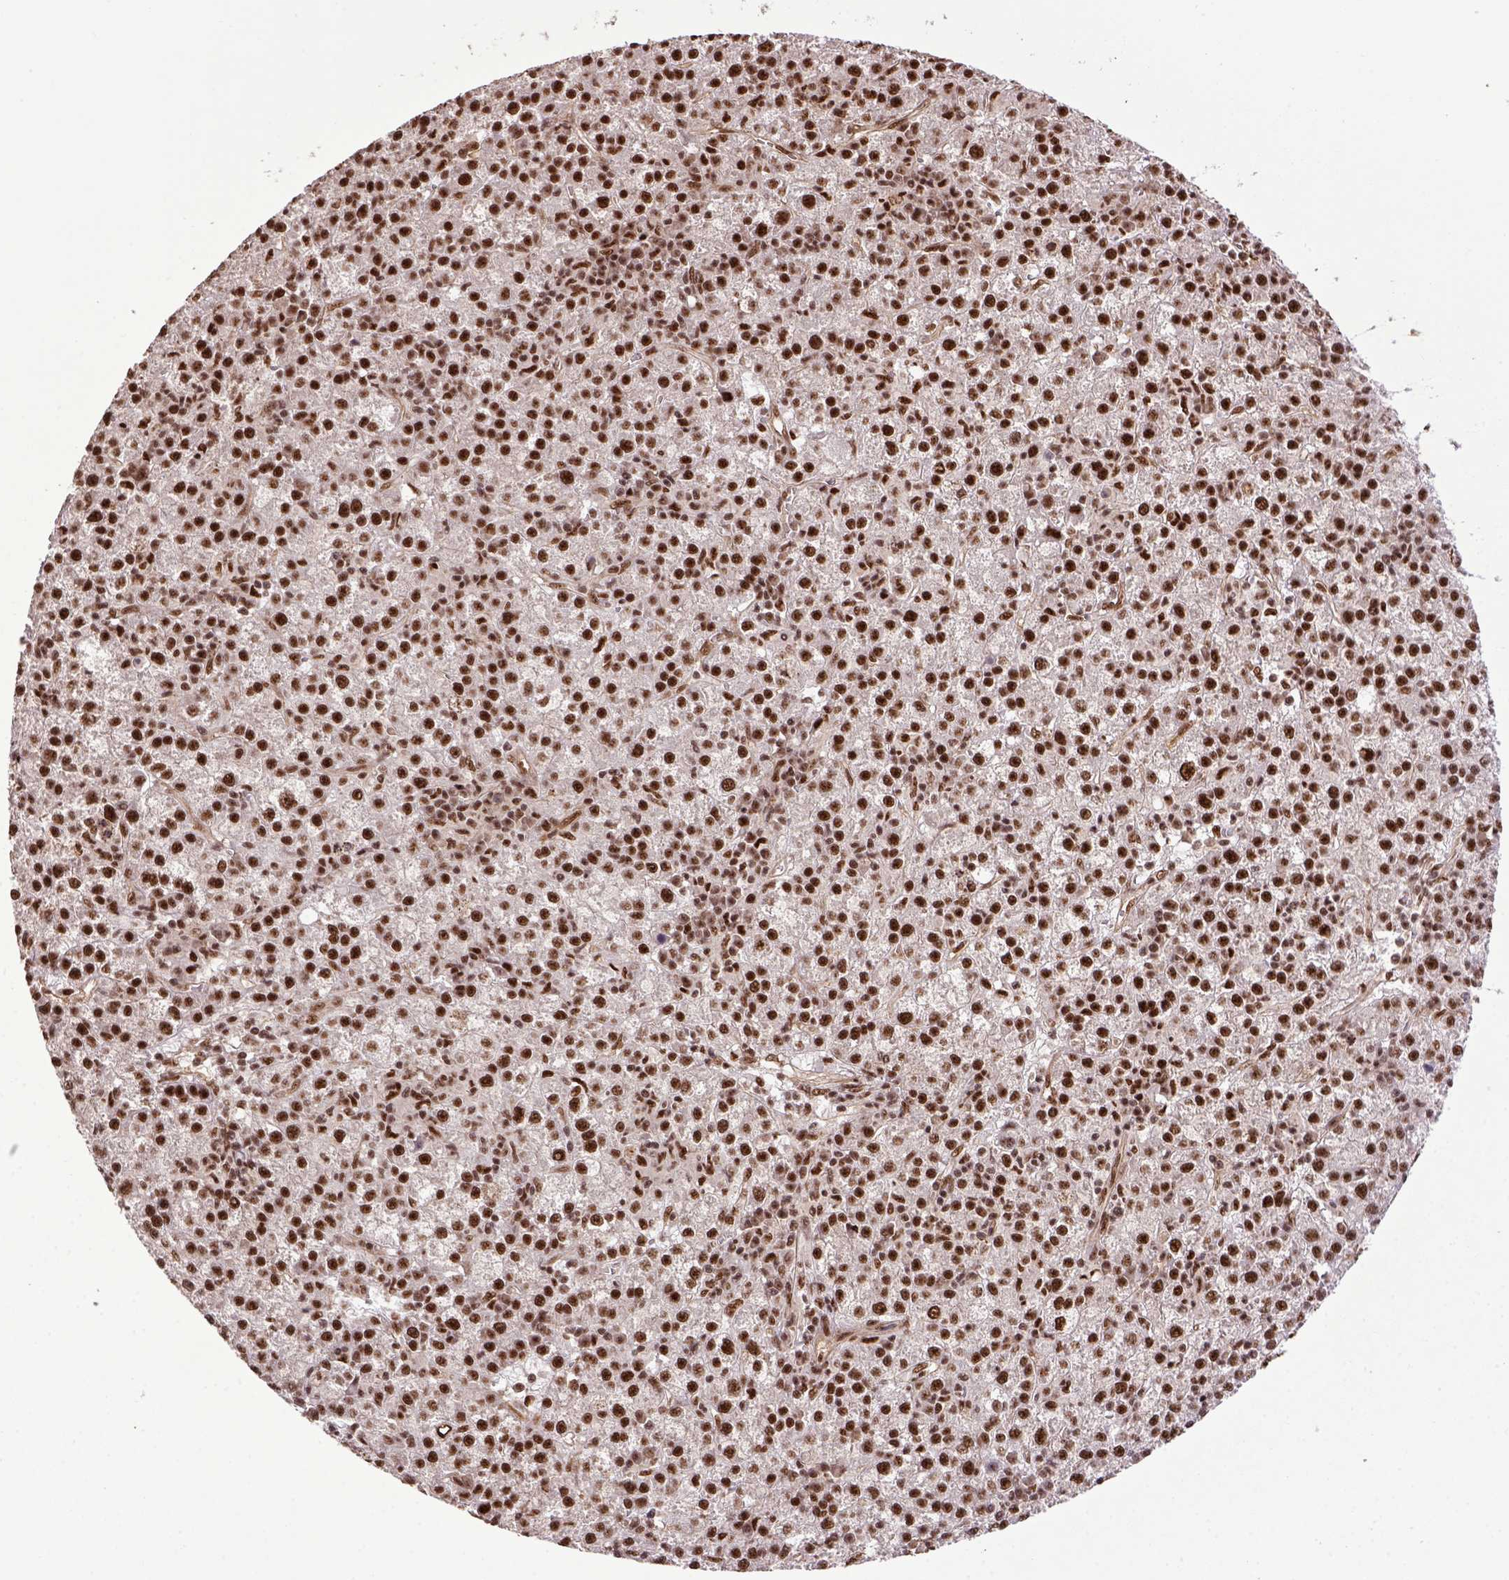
{"staining": {"intensity": "strong", "quantity": ">75%", "location": "nuclear"}, "tissue": "liver cancer", "cell_type": "Tumor cells", "image_type": "cancer", "snomed": [{"axis": "morphology", "description": "Carcinoma, Hepatocellular, NOS"}, {"axis": "topography", "description": "Liver"}], "caption": "Liver hepatocellular carcinoma stained with immunohistochemistry (IHC) exhibits strong nuclear positivity in about >75% of tumor cells. (DAB IHC with brightfield microscopy, high magnification).", "gene": "PPIG", "patient": {"sex": "female", "age": 60}}